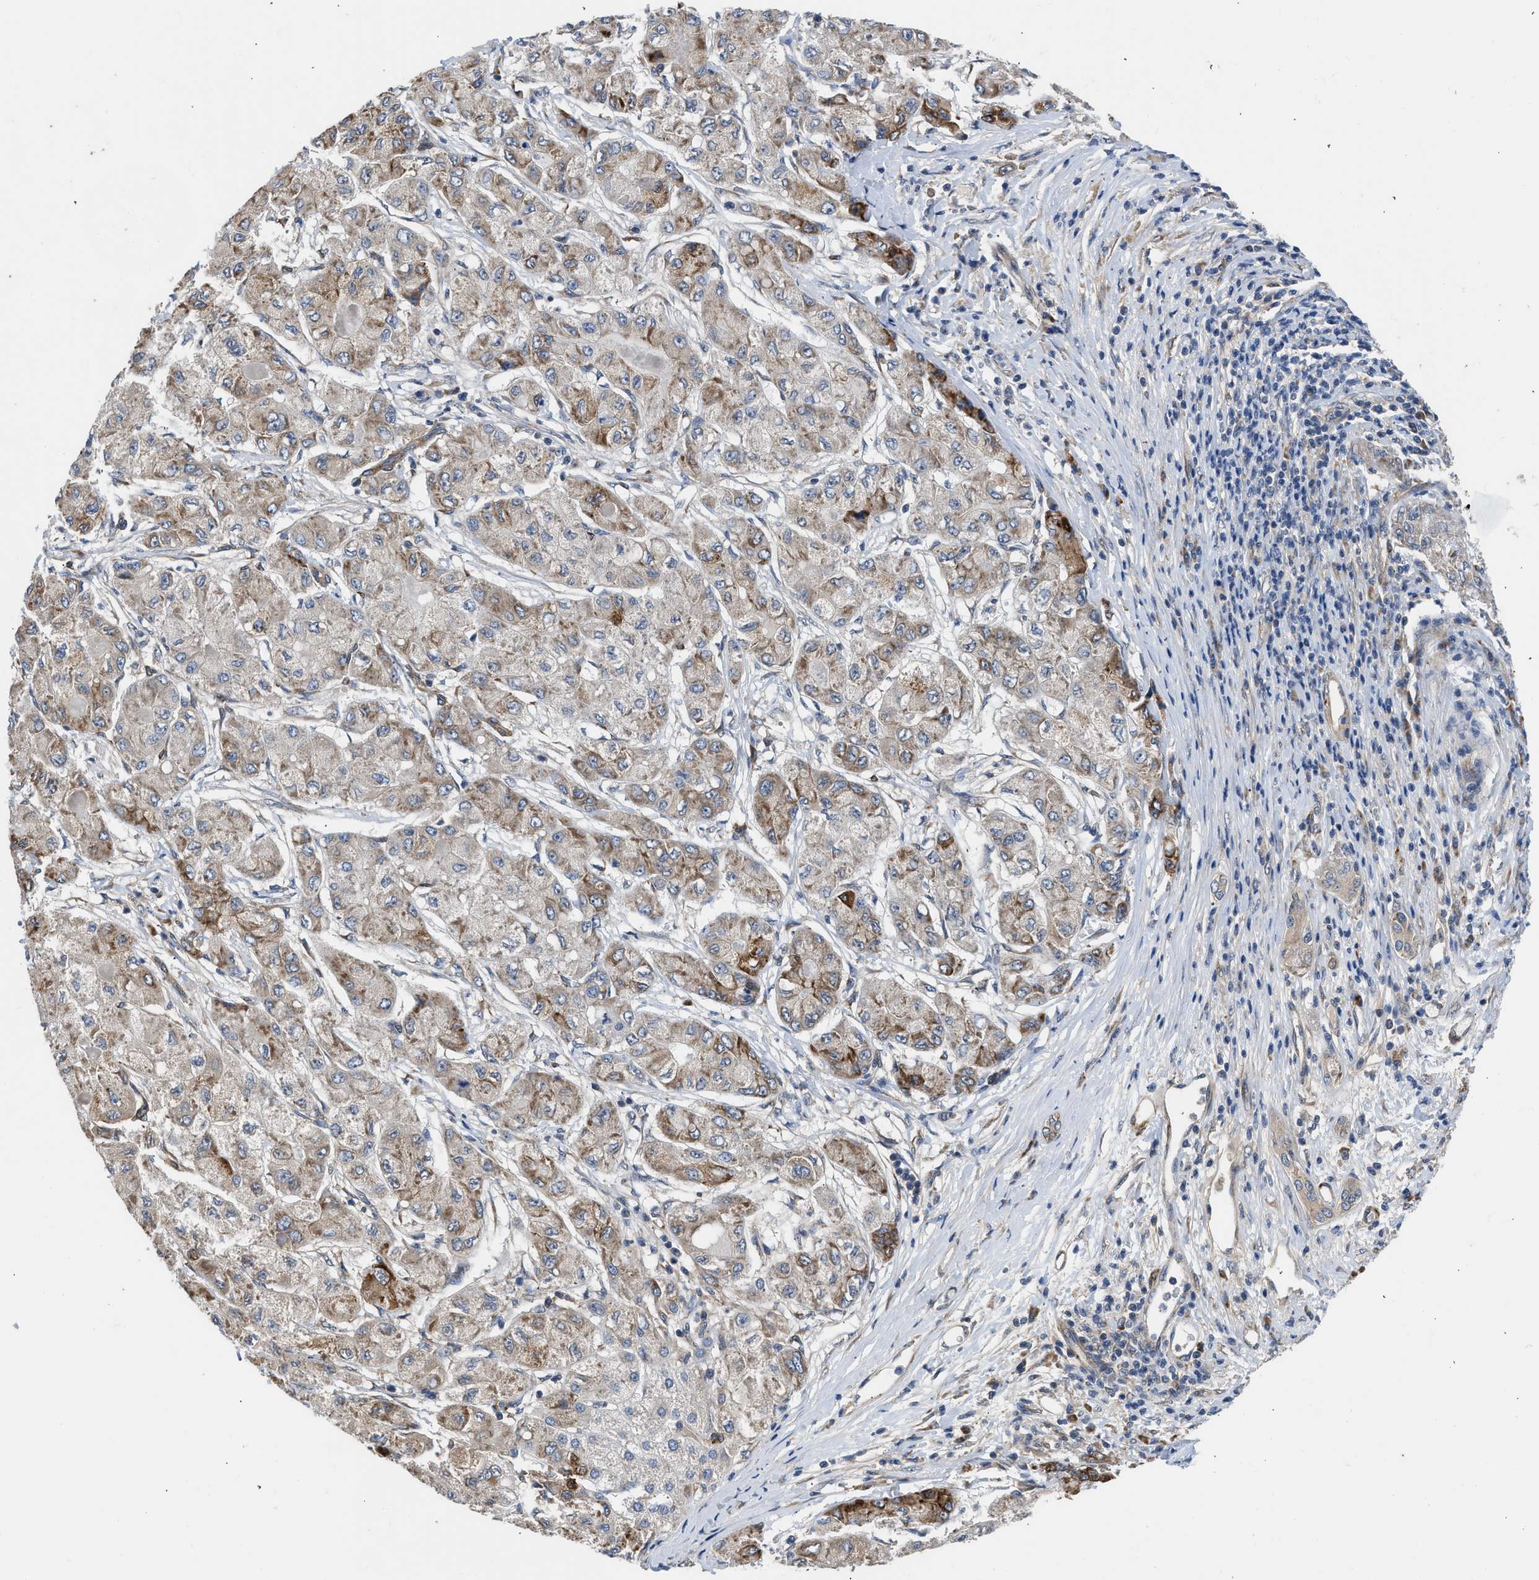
{"staining": {"intensity": "moderate", "quantity": "25%-75%", "location": "cytoplasmic/membranous"}, "tissue": "liver cancer", "cell_type": "Tumor cells", "image_type": "cancer", "snomed": [{"axis": "morphology", "description": "Carcinoma, Hepatocellular, NOS"}, {"axis": "topography", "description": "Liver"}], "caption": "This is a photomicrograph of IHC staining of liver cancer (hepatocellular carcinoma), which shows moderate expression in the cytoplasmic/membranous of tumor cells.", "gene": "POLG2", "patient": {"sex": "male", "age": 80}}